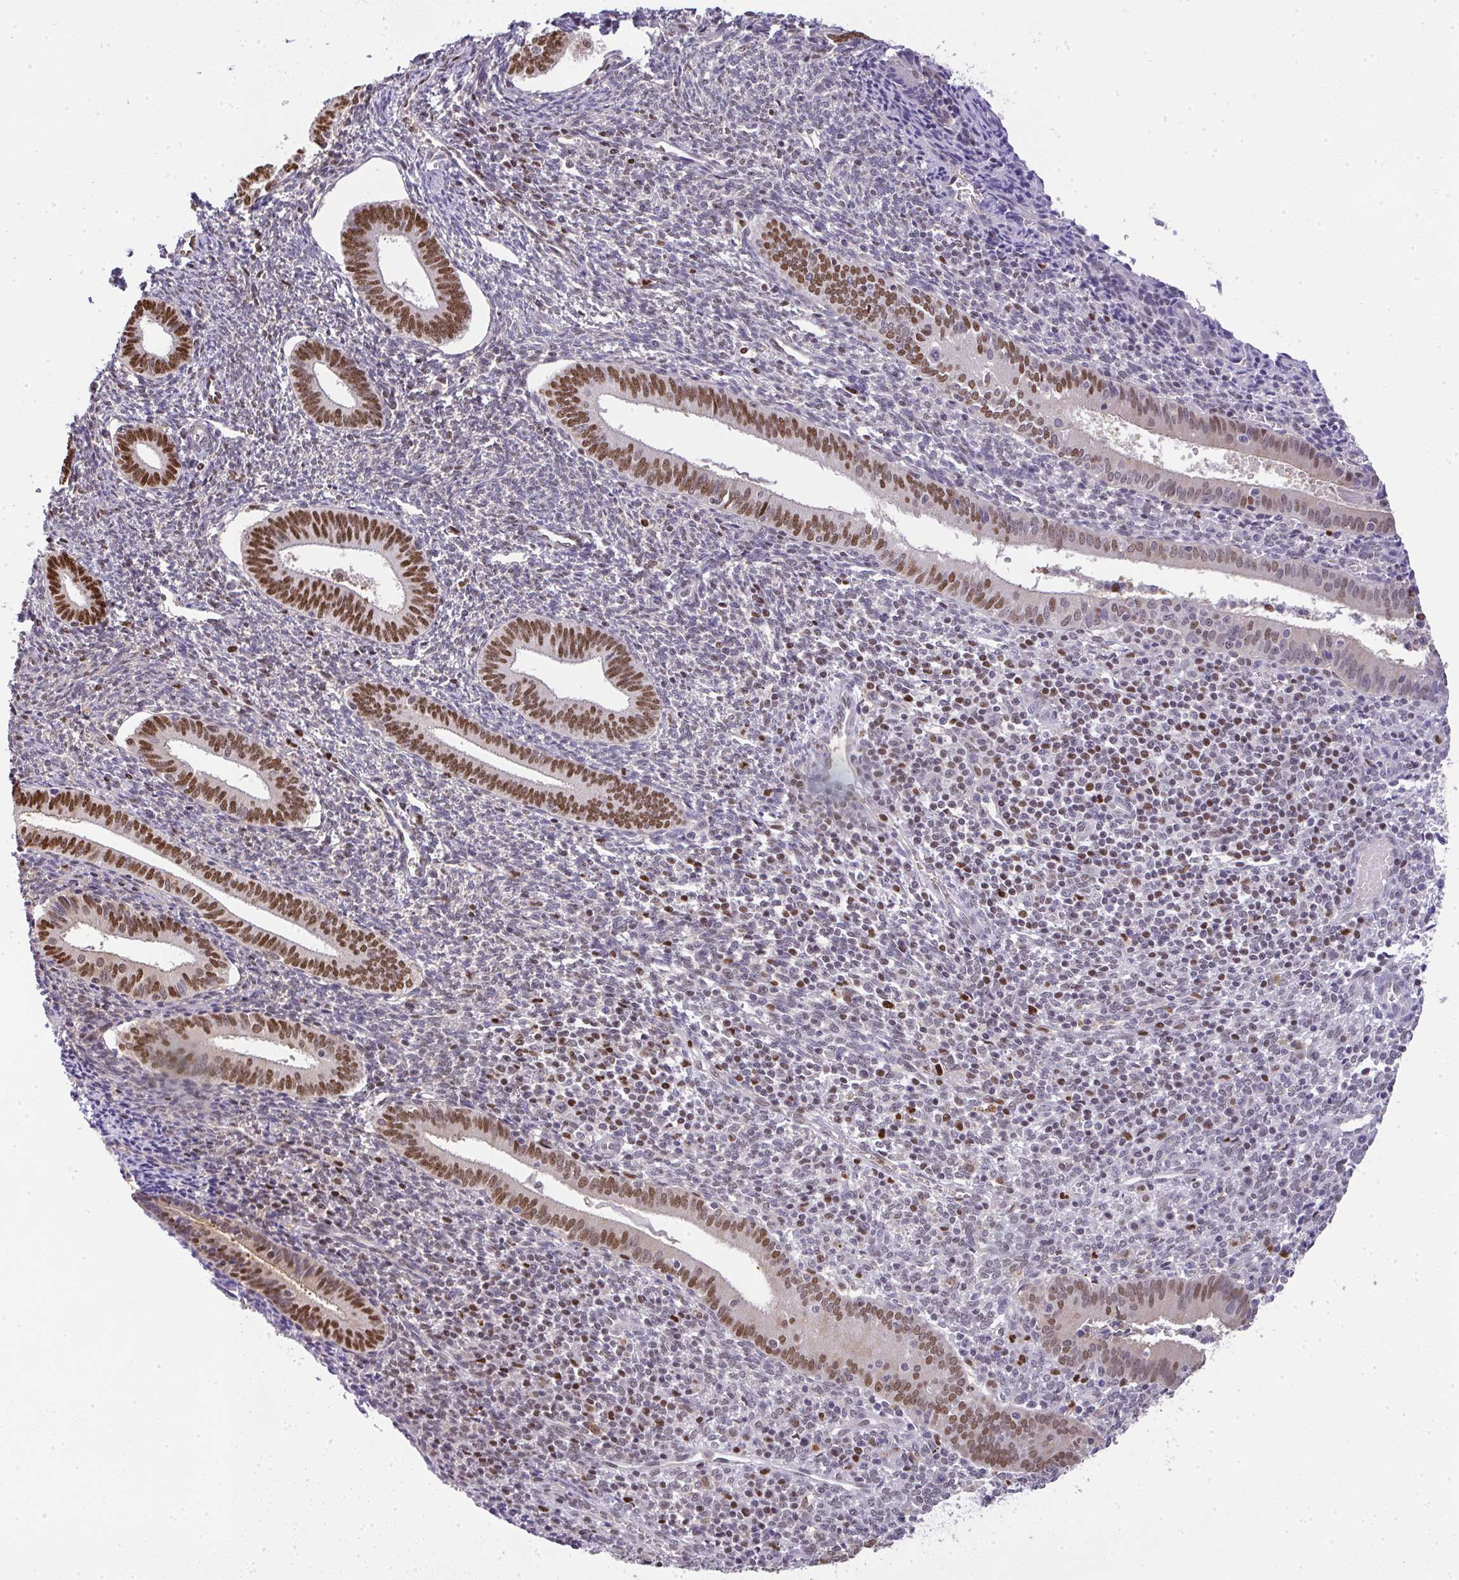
{"staining": {"intensity": "weak", "quantity": "25%-75%", "location": "nuclear"}, "tissue": "endometrium", "cell_type": "Cells in endometrial stroma", "image_type": "normal", "snomed": [{"axis": "morphology", "description": "Normal tissue, NOS"}, {"axis": "topography", "description": "Endometrium"}], "caption": "Immunohistochemistry photomicrograph of unremarkable endometrium stained for a protein (brown), which shows low levels of weak nuclear expression in about 25%-75% of cells in endometrial stroma.", "gene": "BBX", "patient": {"sex": "female", "age": 41}}